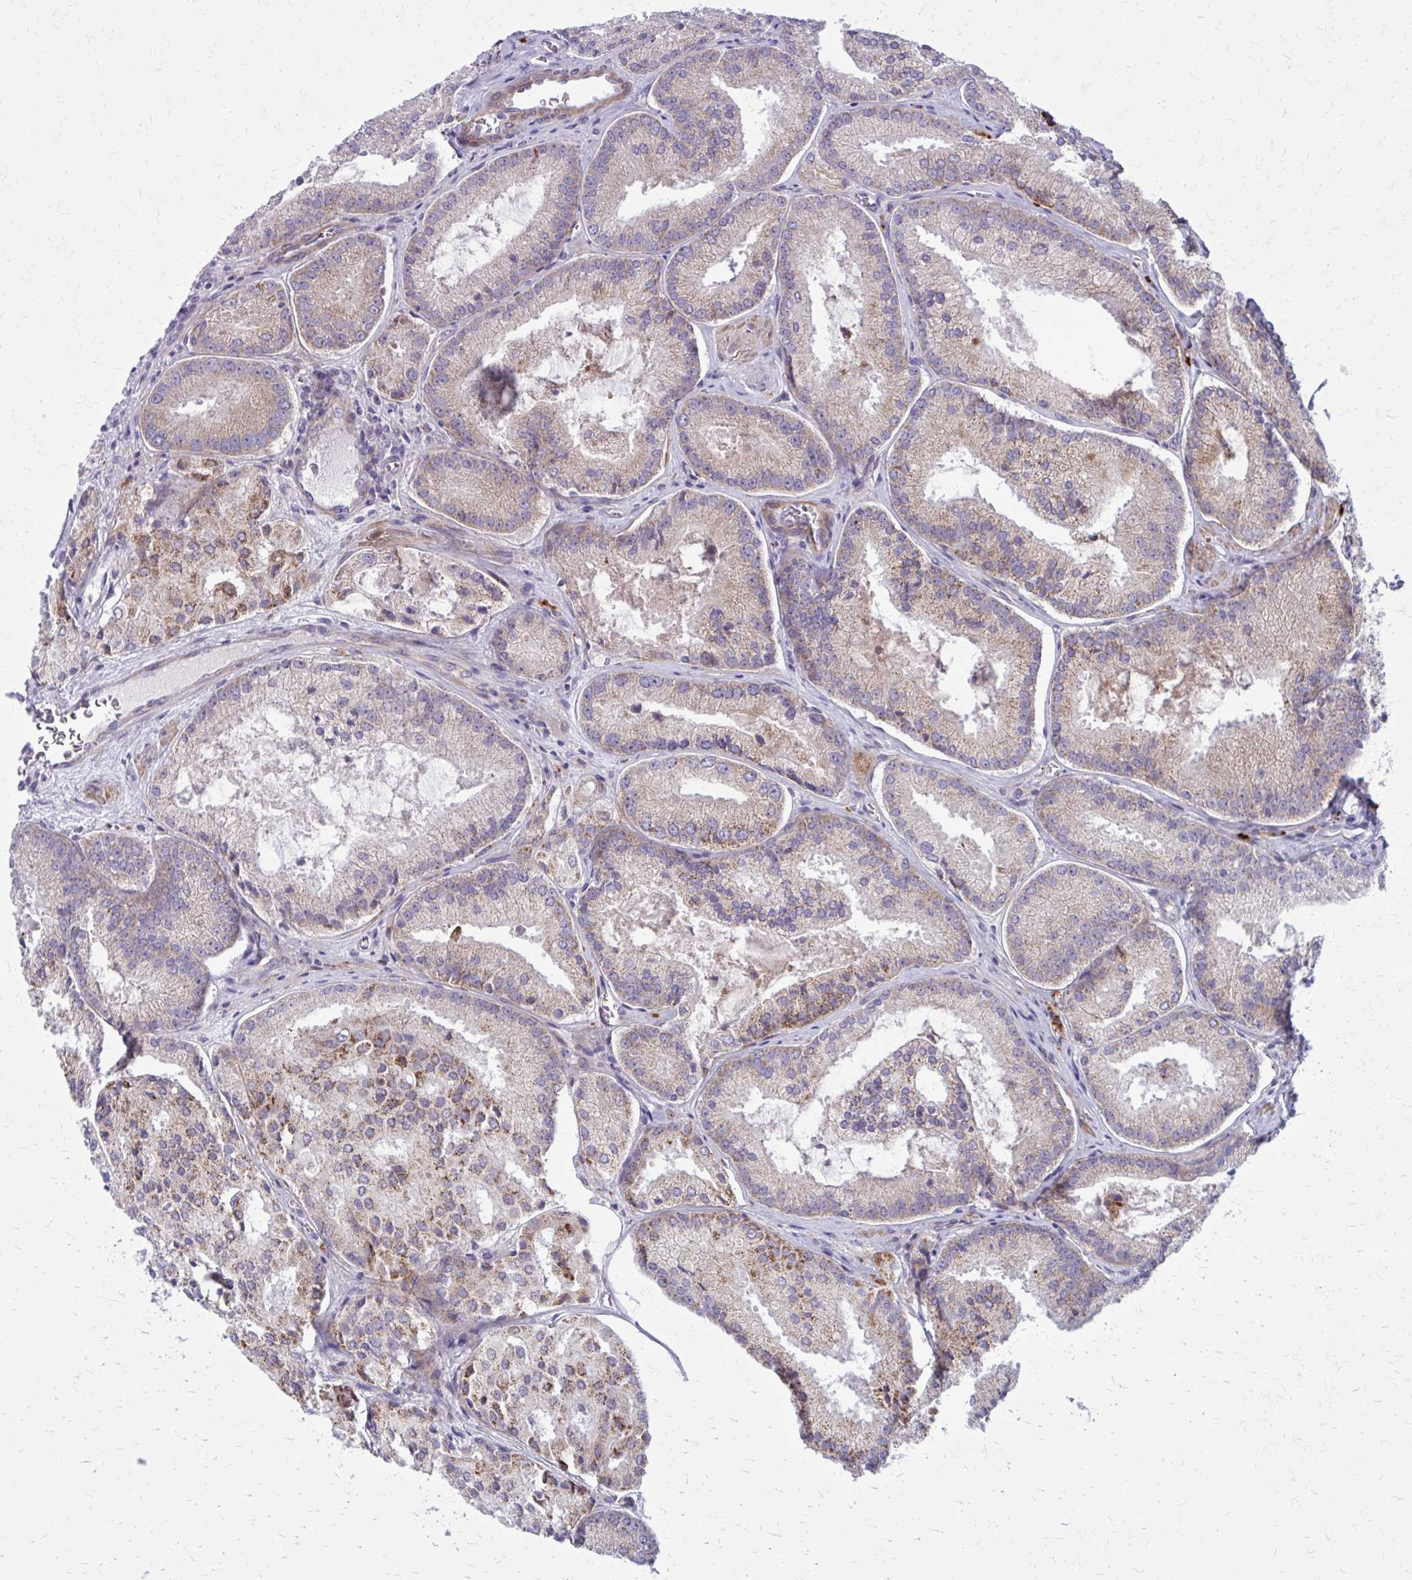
{"staining": {"intensity": "moderate", "quantity": "<25%", "location": "cytoplasmic/membranous"}, "tissue": "prostate cancer", "cell_type": "Tumor cells", "image_type": "cancer", "snomed": [{"axis": "morphology", "description": "Adenocarcinoma, High grade"}, {"axis": "topography", "description": "Prostate"}], "caption": "Protein expression analysis of prostate cancer (adenocarcinoma (high-grade)) reveals moderate cytoplasmic/membranous positivity in about <25% of tumor cells. The staining was performed using DAB (3,3'-diaminobenzidine) to visualize the protein expression in brown, while the nuclei were stained in blue with hematoxylin (Magnification: 20x).", "gene": "GIGYF2", "patient": {"sex": "male", "age": 73}}